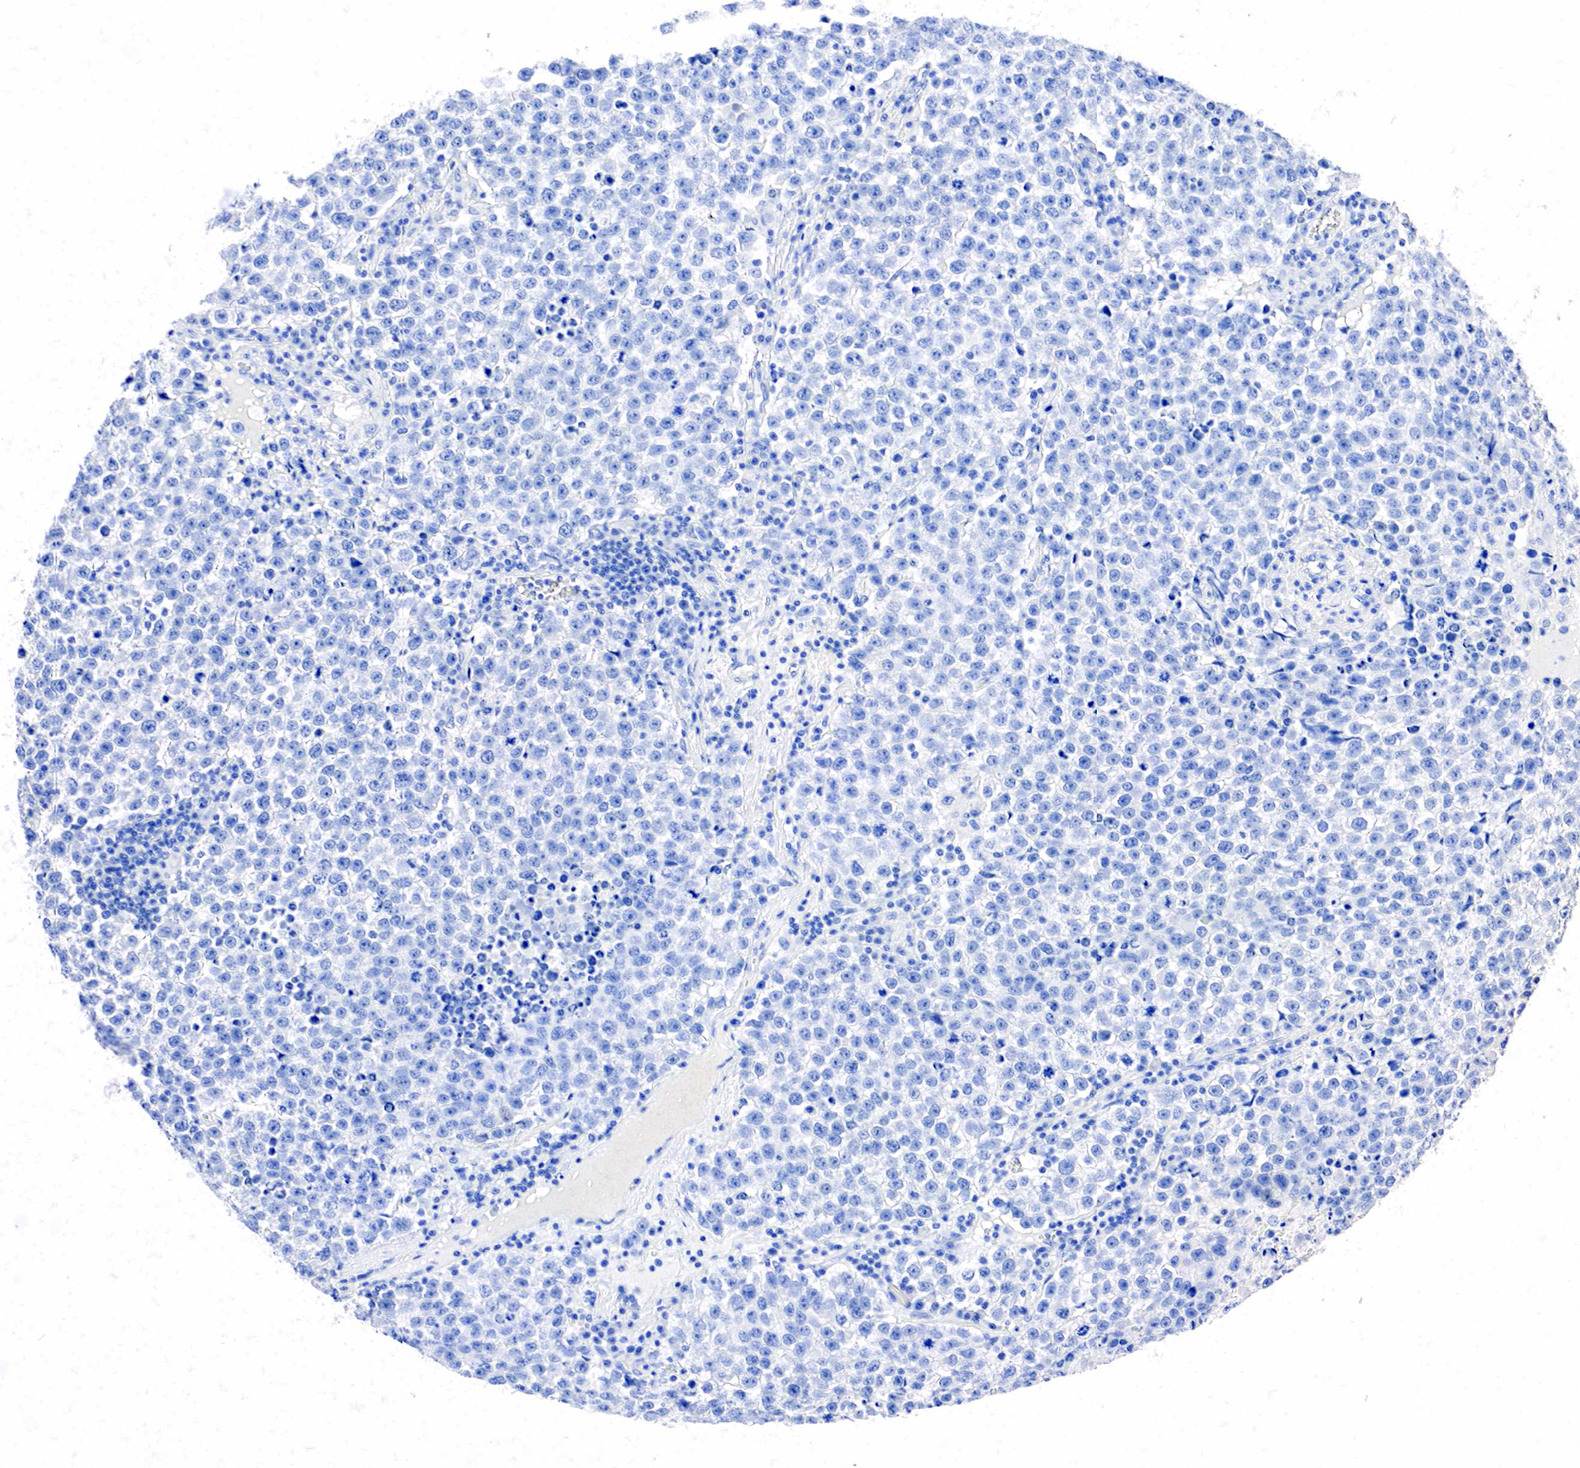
{"staining": {"intensity": "negative", "quantity": "none", "location": "none"}, "tissue": "testis cancer", "cell_type": "Tumor cells", "image_type": "cancer", "snomed": [{"axis": "morphology", "description": "Seminoma, NOS"}, {"axis": "topography", "description": "Testis"}], "caption": "Testis seminoma was stained to show a protein in brown. There is no significant staining in tumor cells. Brightfield microscopy of immunohistochemistry (IHC) stained with DAB (3,3'-diaminobenzidine) (brown) and hematoxylin (blue), captured at high magnification.", "gene": "SST", "patient": {"sex": "male", "age": 36}}